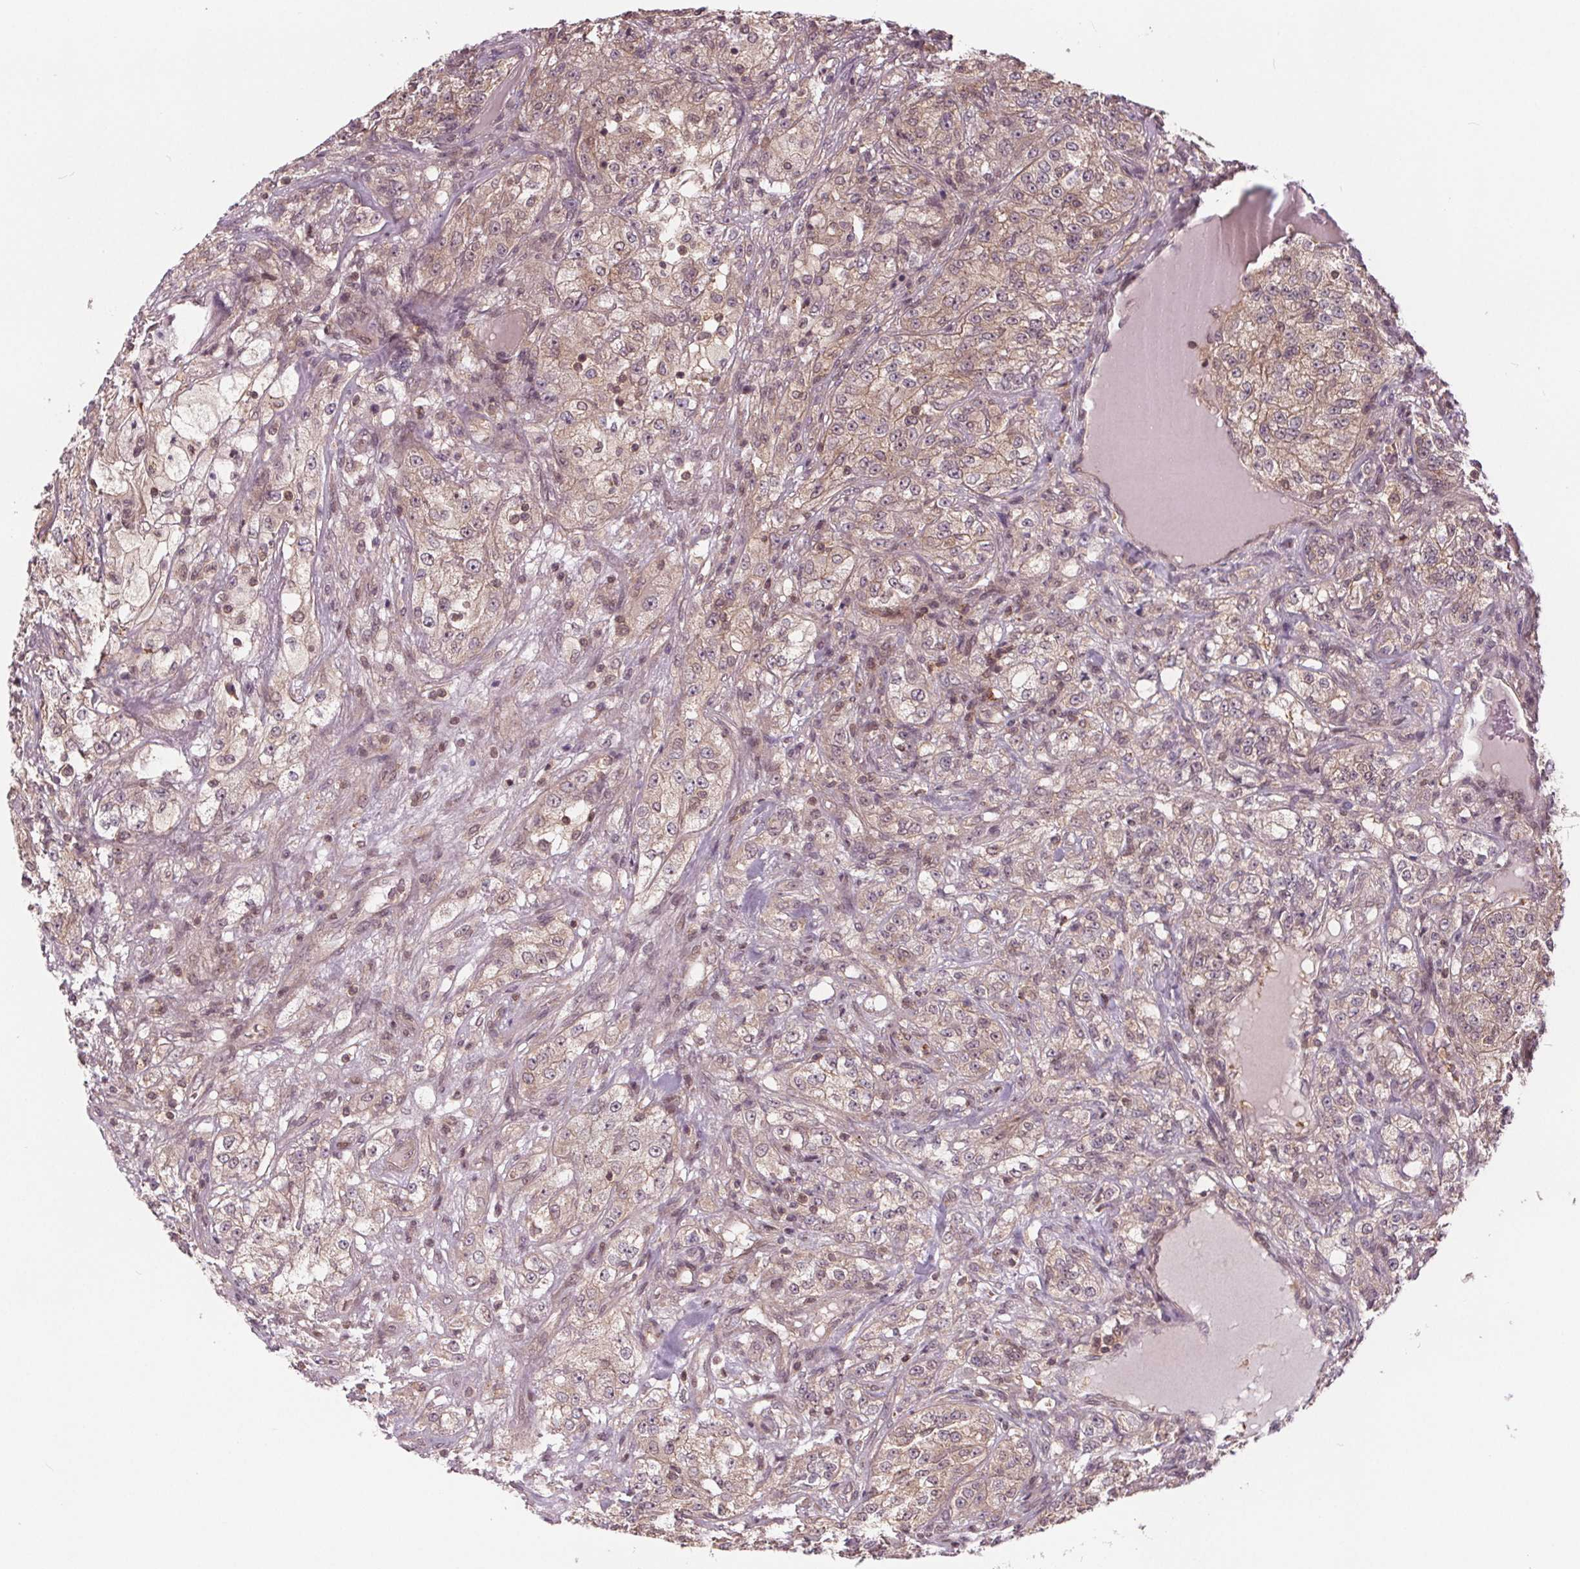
{"staining": {"intensity": "weak", "quantity": "25%-75%", "location": "cytoplasmic/membranous"}, "tissue": "renal cancer", "cell_type": "Tumor cells", "image_type": "cancer", "snomed": [{"axis": "morphology", "description": "Adenocarcinoma, NOS"}, {"axis": "topography", "description": "Kidney"}], "caption": "Renal cancer (adenocarcinoma) stained for a protein demonstrates weak cytoplasmic/membranous positivity in tumor cells.", "gene": "HIF1AN", "patient": {"sex": "female", "age": 63}}